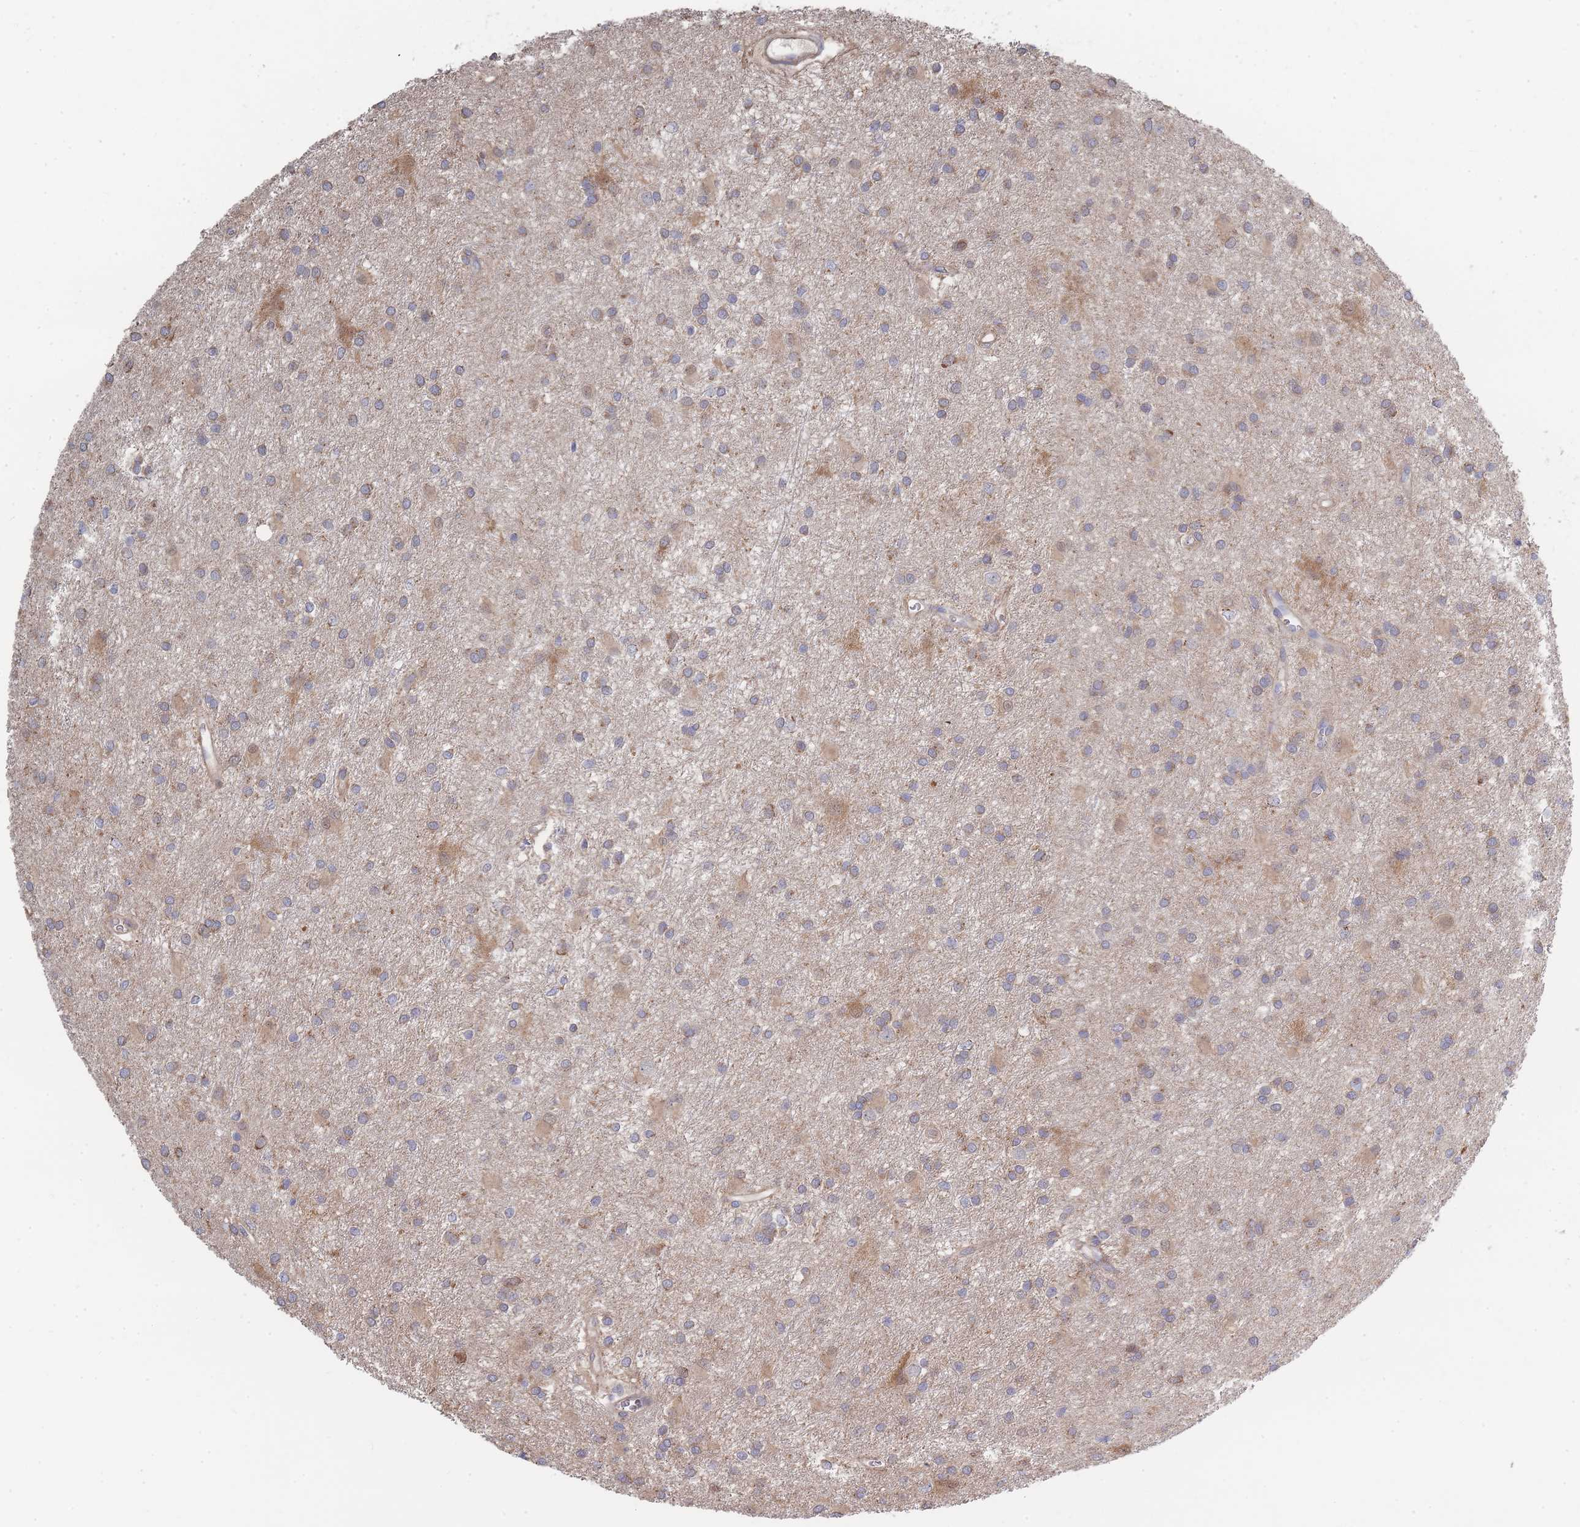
{"staining": {"intensity": "moderate", "quantity": "<25%", "location": "cytoplasmic/membranous"}, "tissue": "glioma", "cell_type": "Tumor cells", "image_type": "cancer", "snomed": [{"axis": "morphology", "description": "Glioma, malignant, High grade"}, {"axis": "topography", "description": "Brain"}], "caption": "Malignant glioma (high-grade) stained with DAB (3,3'-diaminobenzidine) immunohistochemistry exhibits low levels of moderate cytoplasmic/membranous expression in about <25% of tumor cells.", "gene": "NUB1", "patient": {"sex": "female", "age": 50}}